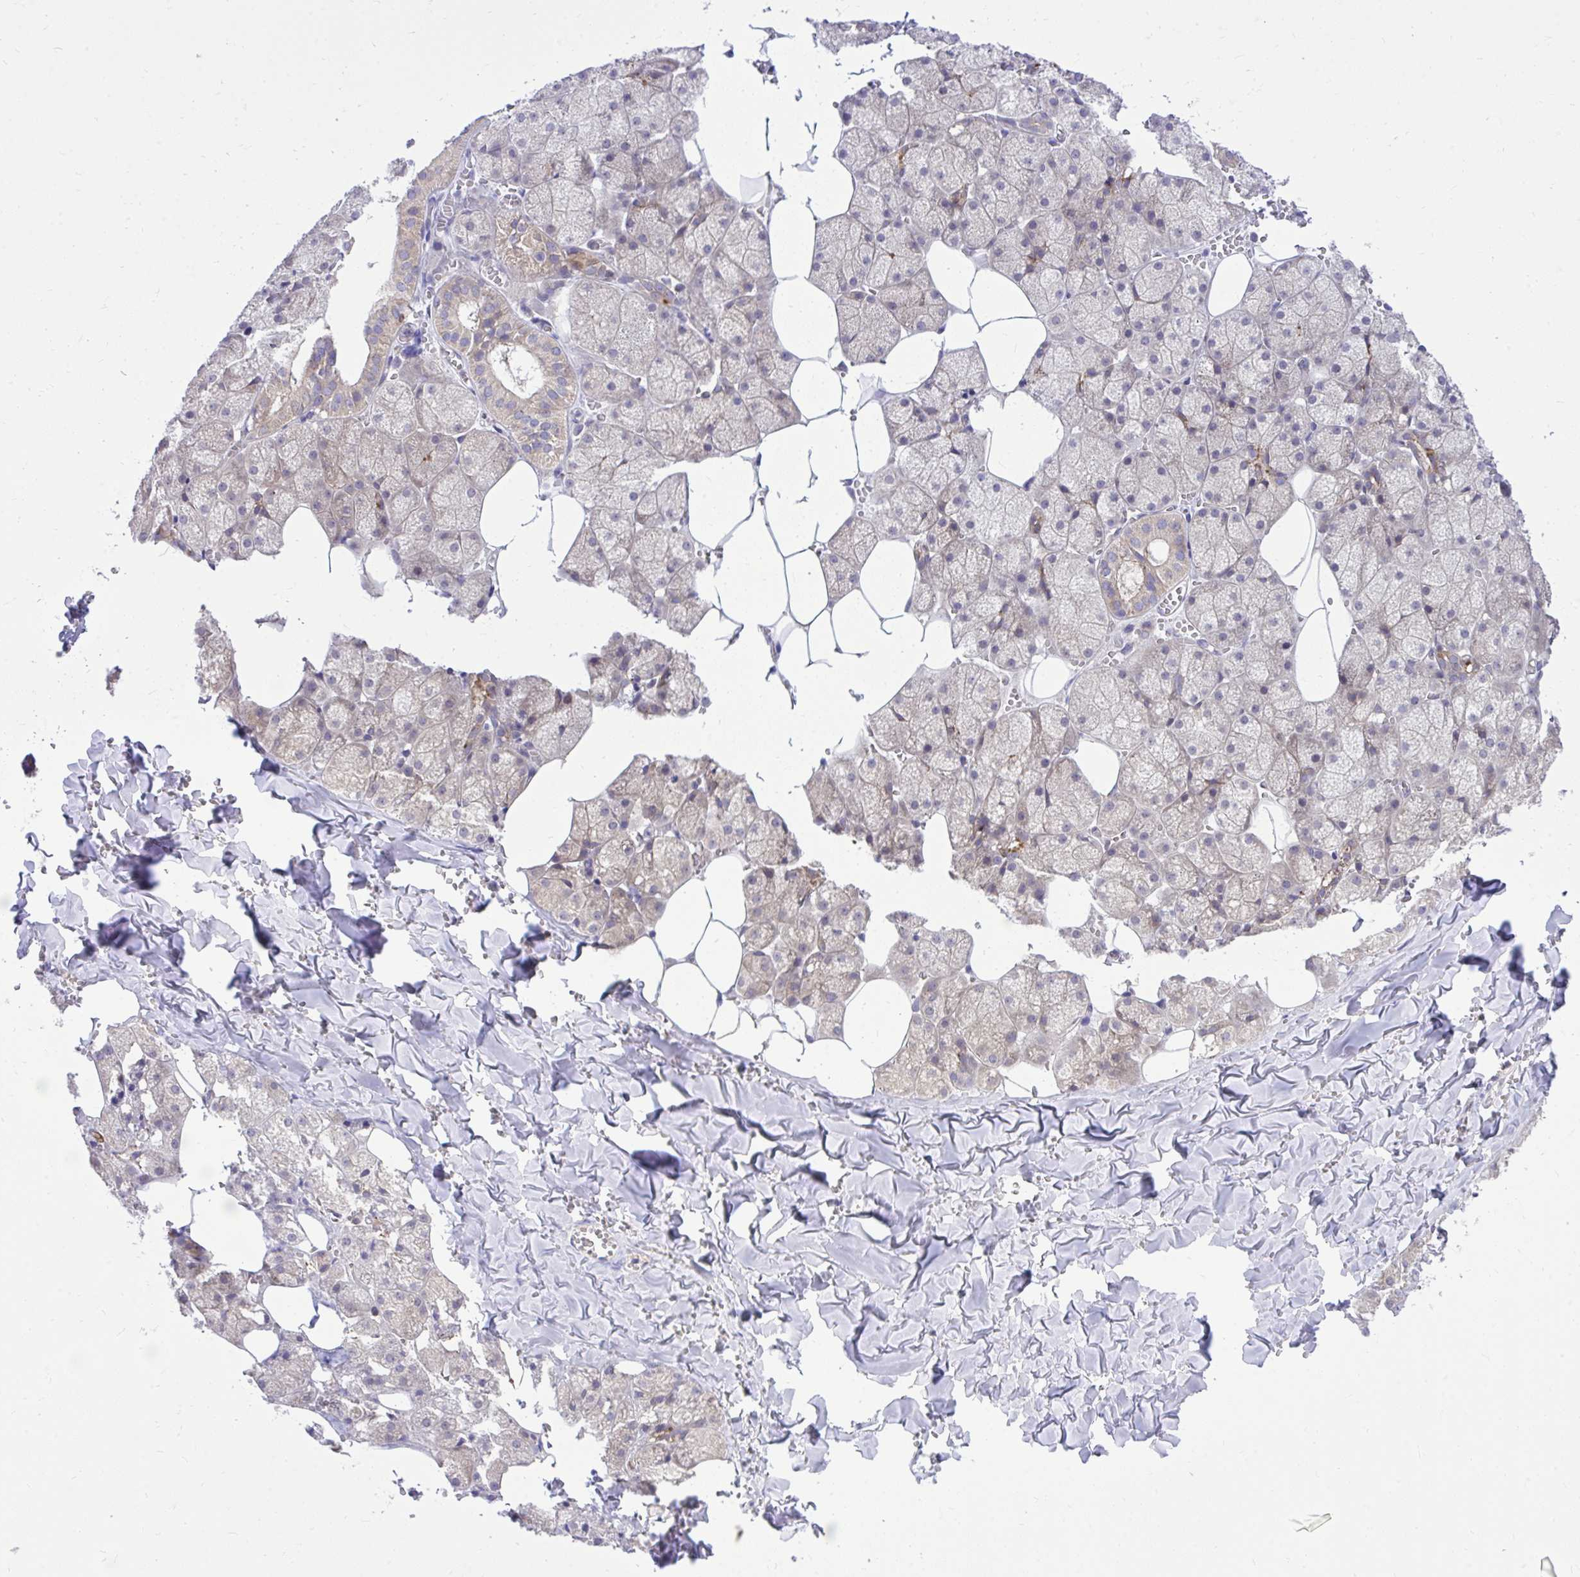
{"staining": {"intensity": "moderate", "quantity": "<25%", "location": "cytoplasmic/membranous"}, "tissue": "salivary gland", "cell_type": "Glandular cells", "image_type": "normal", "snomed": [{"axis": "morphology", "description": "Normal tissue, NOS"}, {"axis": "topography", "description": "Salivary gland"}, {"axis": "topography", "description": "Peripheral nerve tissue"}], "caption": "Protein expression analysis of normal salivary gland displays moderate cytoplasmic/membranous expression in approximately <25% of glandular cells. (Stains: DAB (3,3'-diaminobenzidine) in brown, nuclei in blue, Microscopy: brightfield microscopy at high magnification).", "gene": "CEACAM18", "patient": {"sex": "male", "age": 38}}